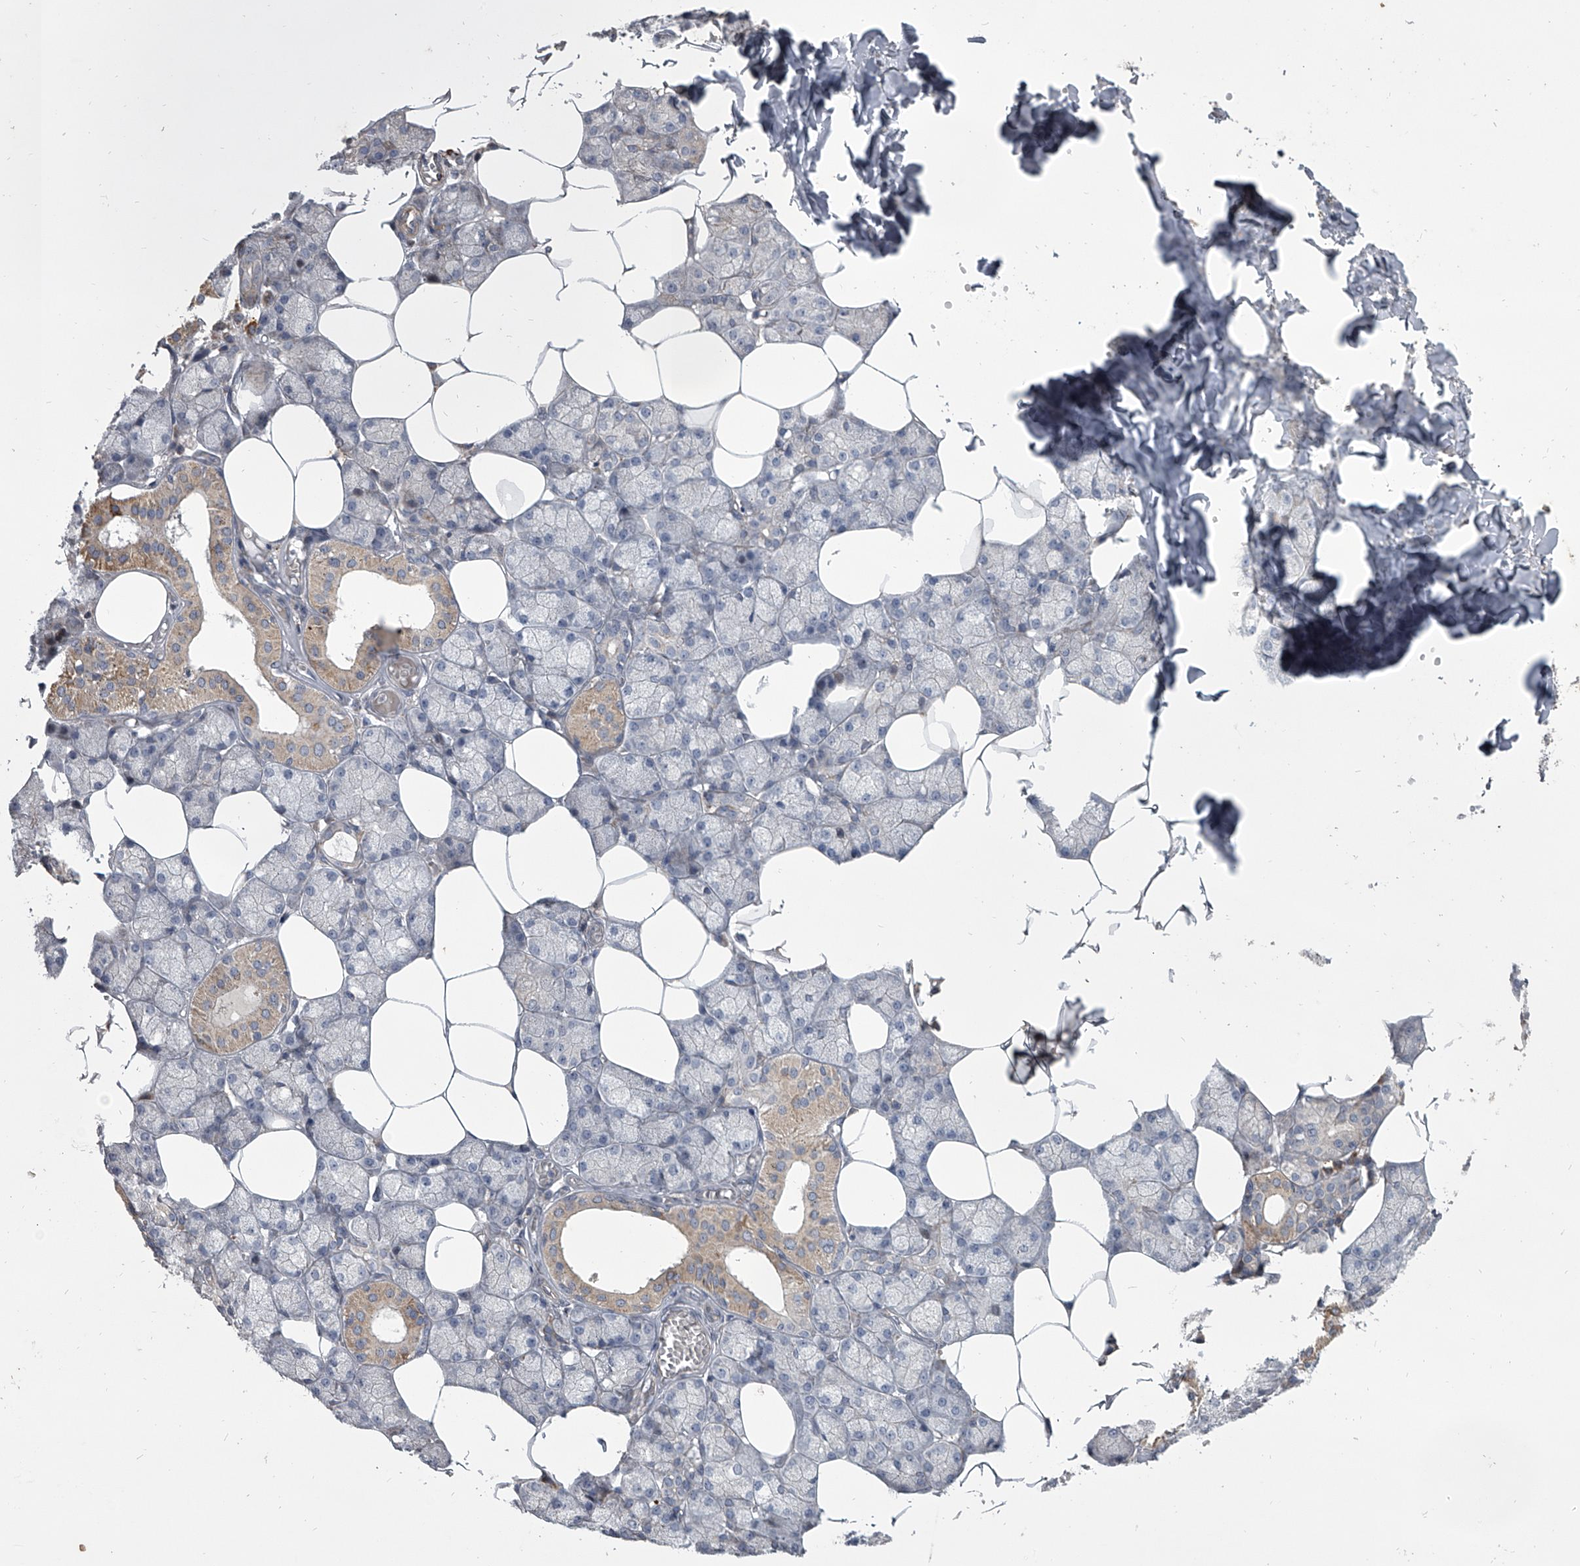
{"staining": {"intensity": "moderate", "quantity": "<25%", "location": "cytoplasmic/membranous"}, "tissue": "salivary gland", "cell_type": "Glandular cells", "image_type": "normal", "snomed": [{"axis": "morphology", "description": "Normal tissue, NOS"}, {"axis": "topography", "description": "Salivary gland"}], "caption": "Brown immunohistochemical staining in normal human salivary gland demonstrates moderate cytoplasmic/membranous expression in approximately <25% of glandular cells. Nuclei are stained in blue.", "gene": "HEATR6", "patient": {"sex": "male", "age": 62}}